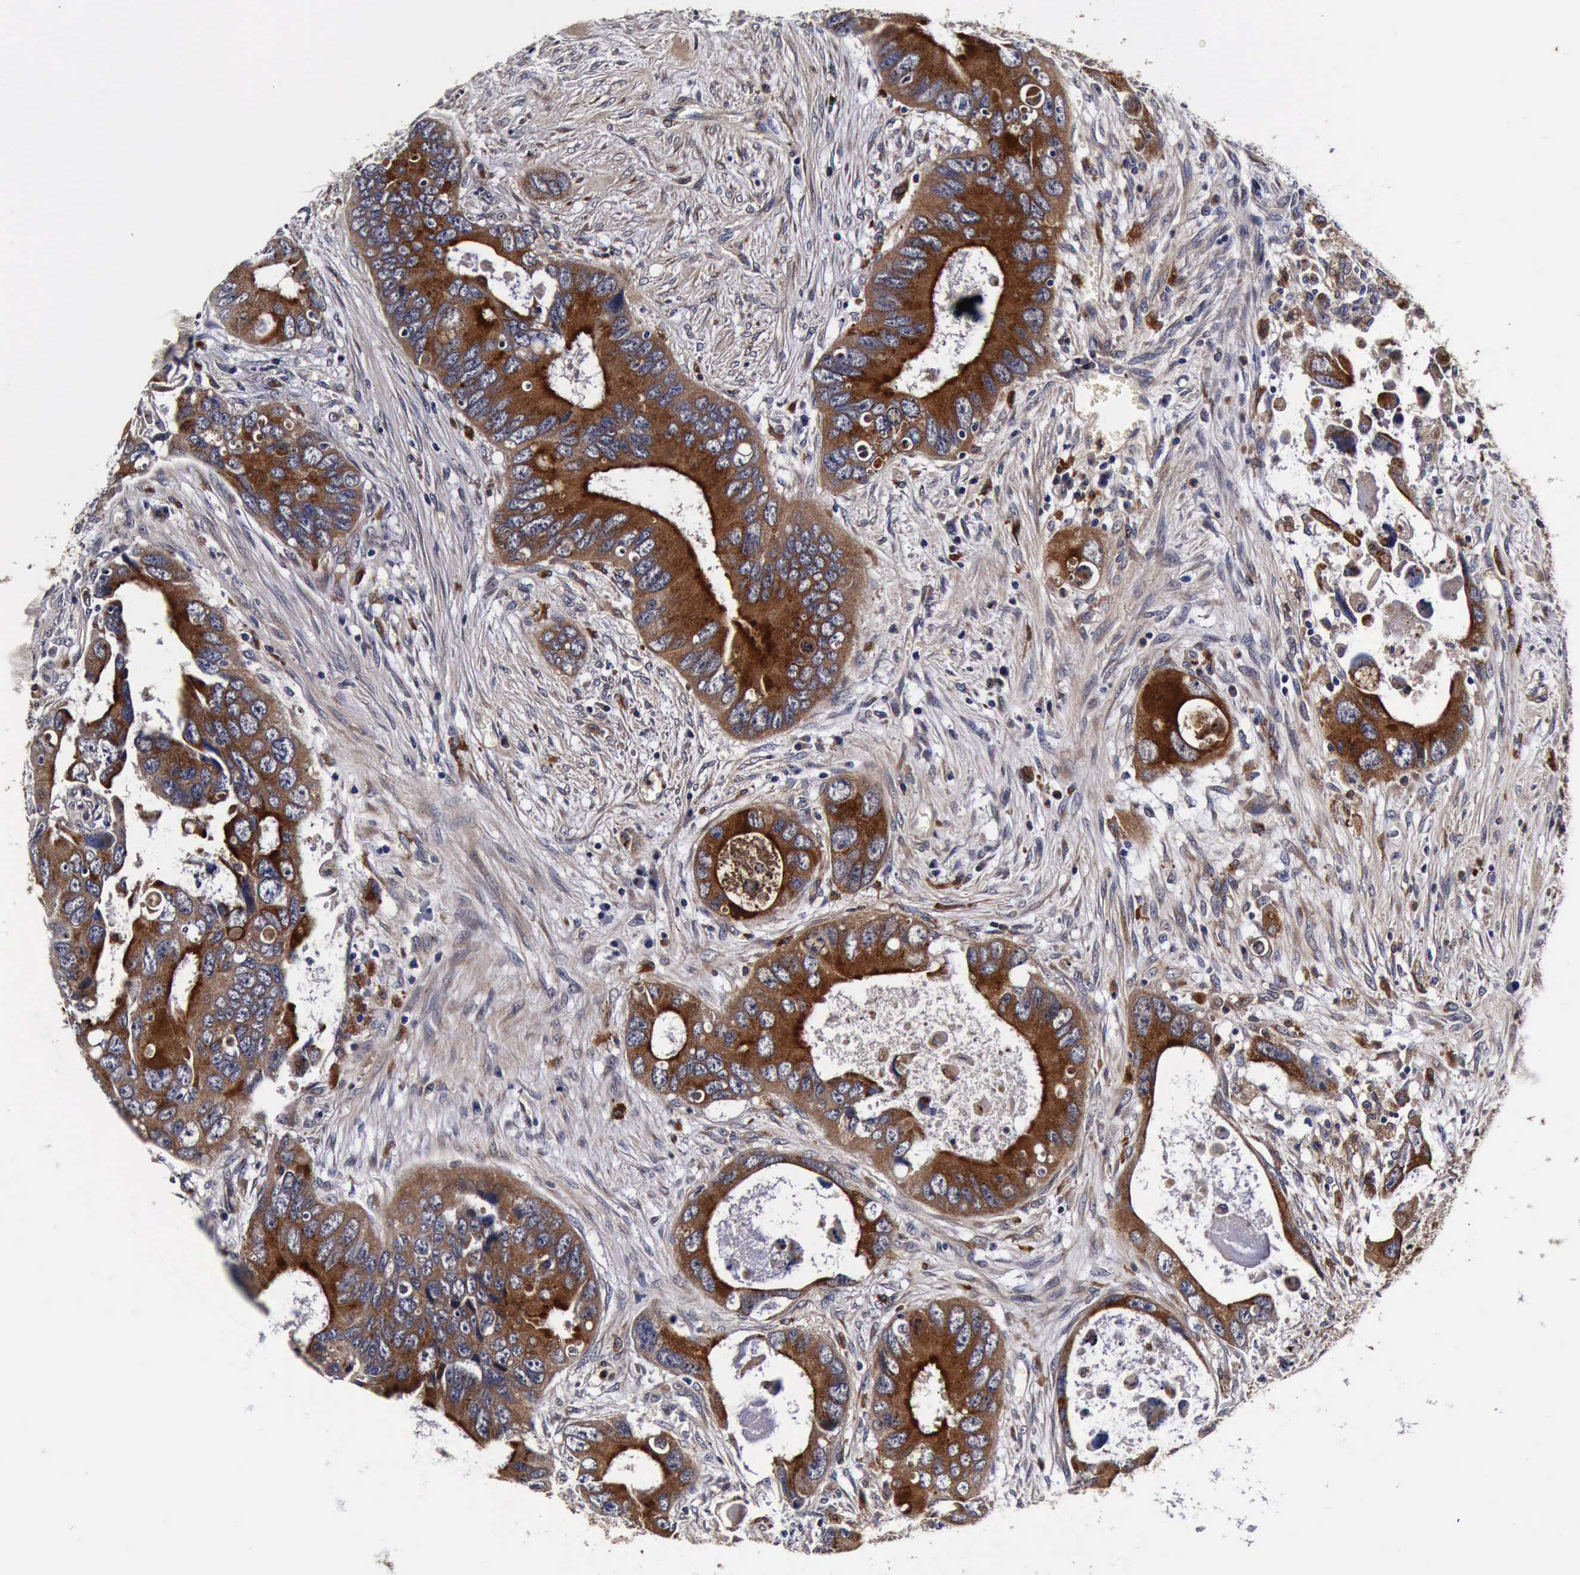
{"staining": {"intensity": "strong", "quantity": ">75%", "location": "cytoplasmic/membranous"}, "tissue": "colorectal cancer", "cell_type": "Tumor cells", "image_type": "cancer", "snomed": [{"axis": "morphology", "description": "Adenocarcinoma, NOS"}, {"axis": "topography", "description": "Rectum"}], "caption": "Strong cytoplasmic/membranous staining is seen in approximately >75% of tumor cells in colorectal cancer (adenocarcinoma).", "gene": "CST3", "patient": {"sex": "male", "age": 70}}